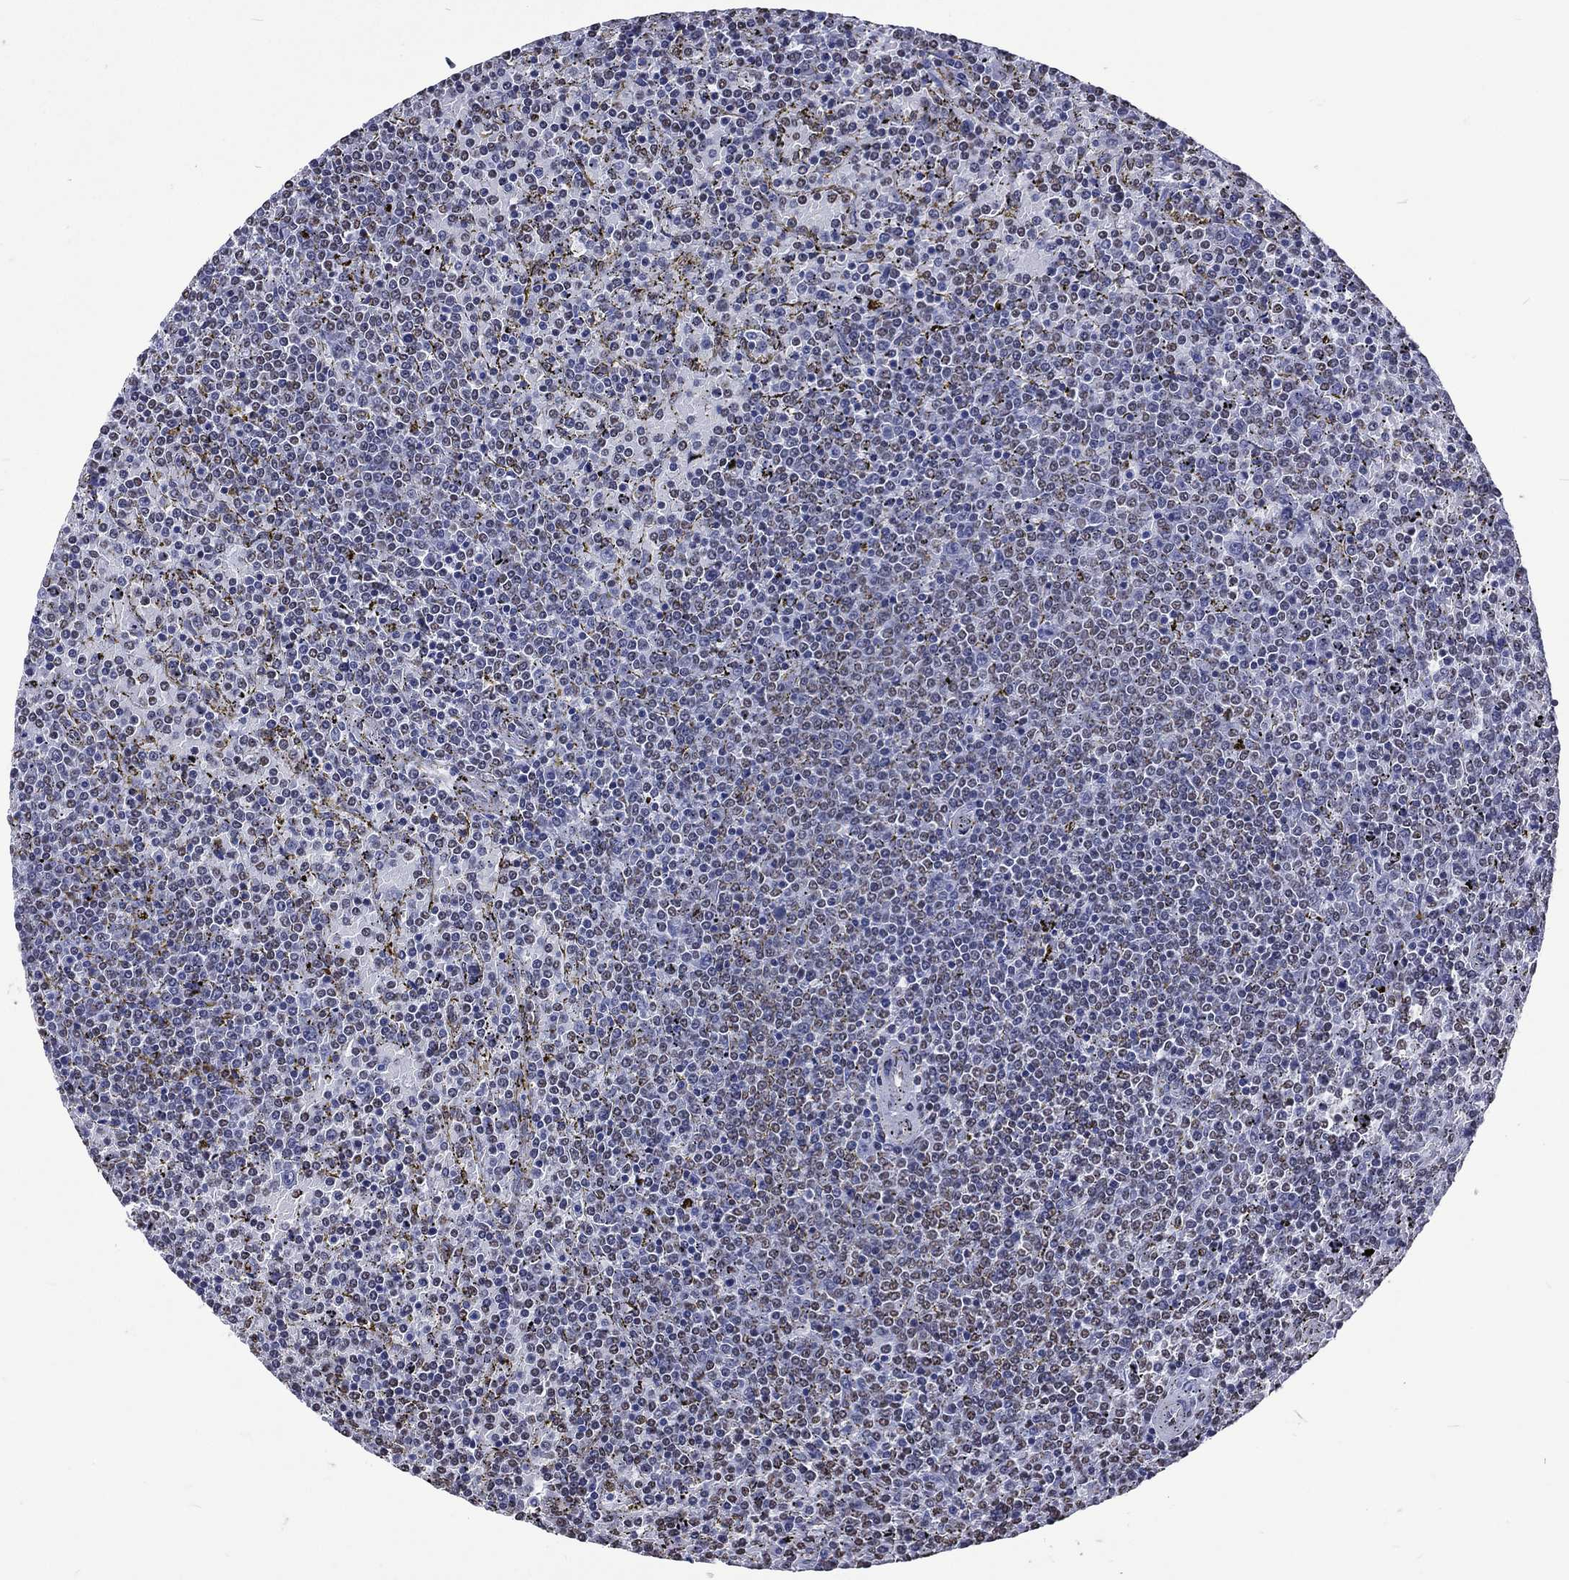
{"staining": {"intensity": "negative", "quantity": "none", "location": "none"}, "tissue": "lymphoma", "cell_type": "Tumor cells", "image_type": "cancer", "snomed": [{"axis": "morphology", "description": "Malignant lymphoma, non-Hodgkin's type, Low grade"}, {"axis": "topography", "description": "Spleen"}], "caption": "Image shows no protein expression in tumor cells of malignant lymphoma, non-Hodgkin's type (low-grade) tissue.", "gene": "RETREG2", "patient": {"sex": "female", "age": 77}}